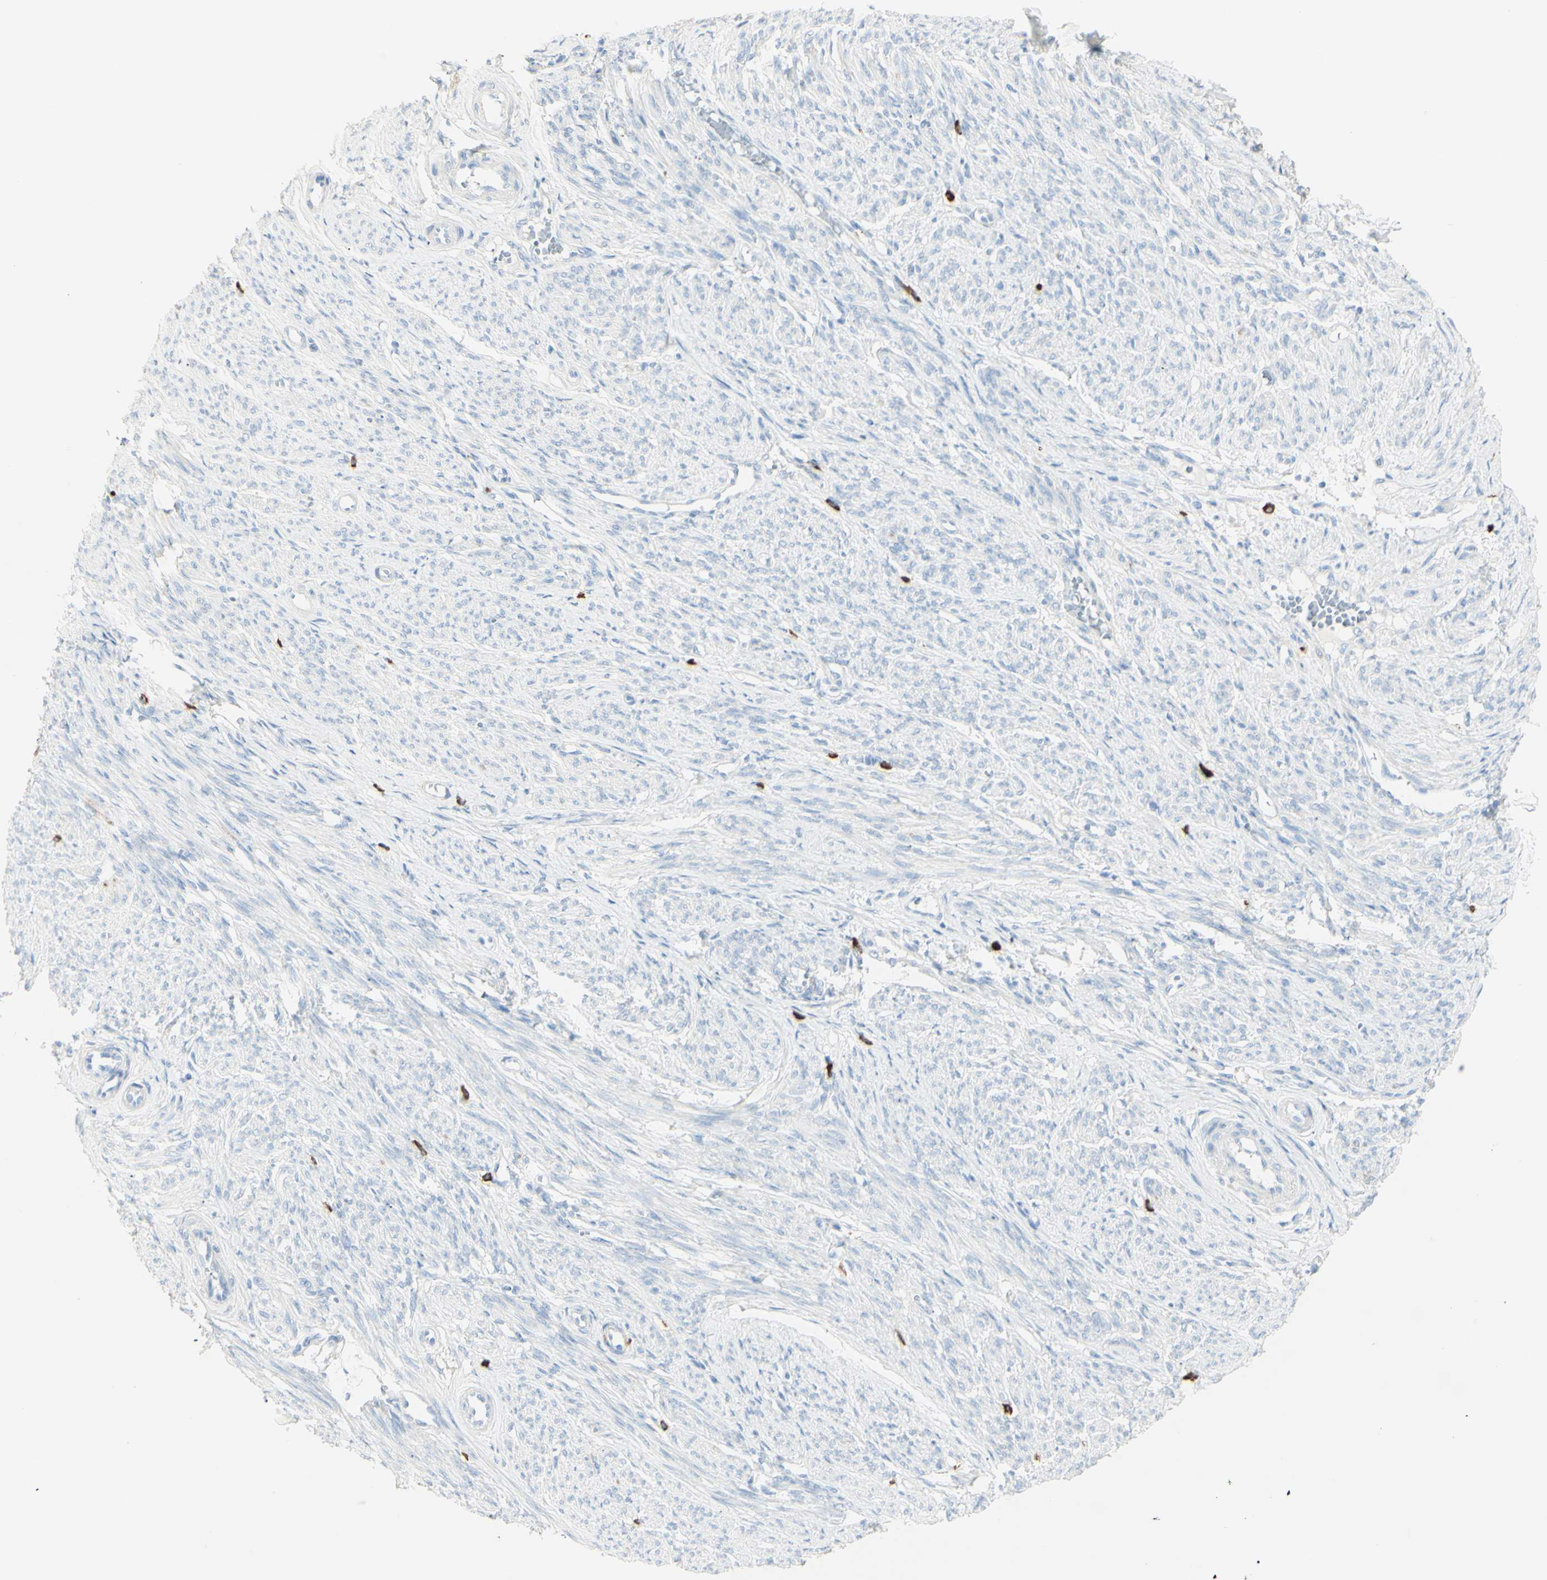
{"staining": {"intensity": "negative", "quantity": "none", "location": "none"}, "tissue": "smooth muscle", "cell_type": "Smooth muscle cells", "image_type": "normal", "snomed": [{"axis": "morphology", "description": "Normal tissue, NOS"}, {"axis": "topography", "description": "Smooth muscle"}], "caption": "The image demonstrates no significant positivity in smooth muscle cells of smooth muscle. Nuclei are stained in blue.", "gene": "LETM1", "patient": {"sex": "female", "age": 65}}